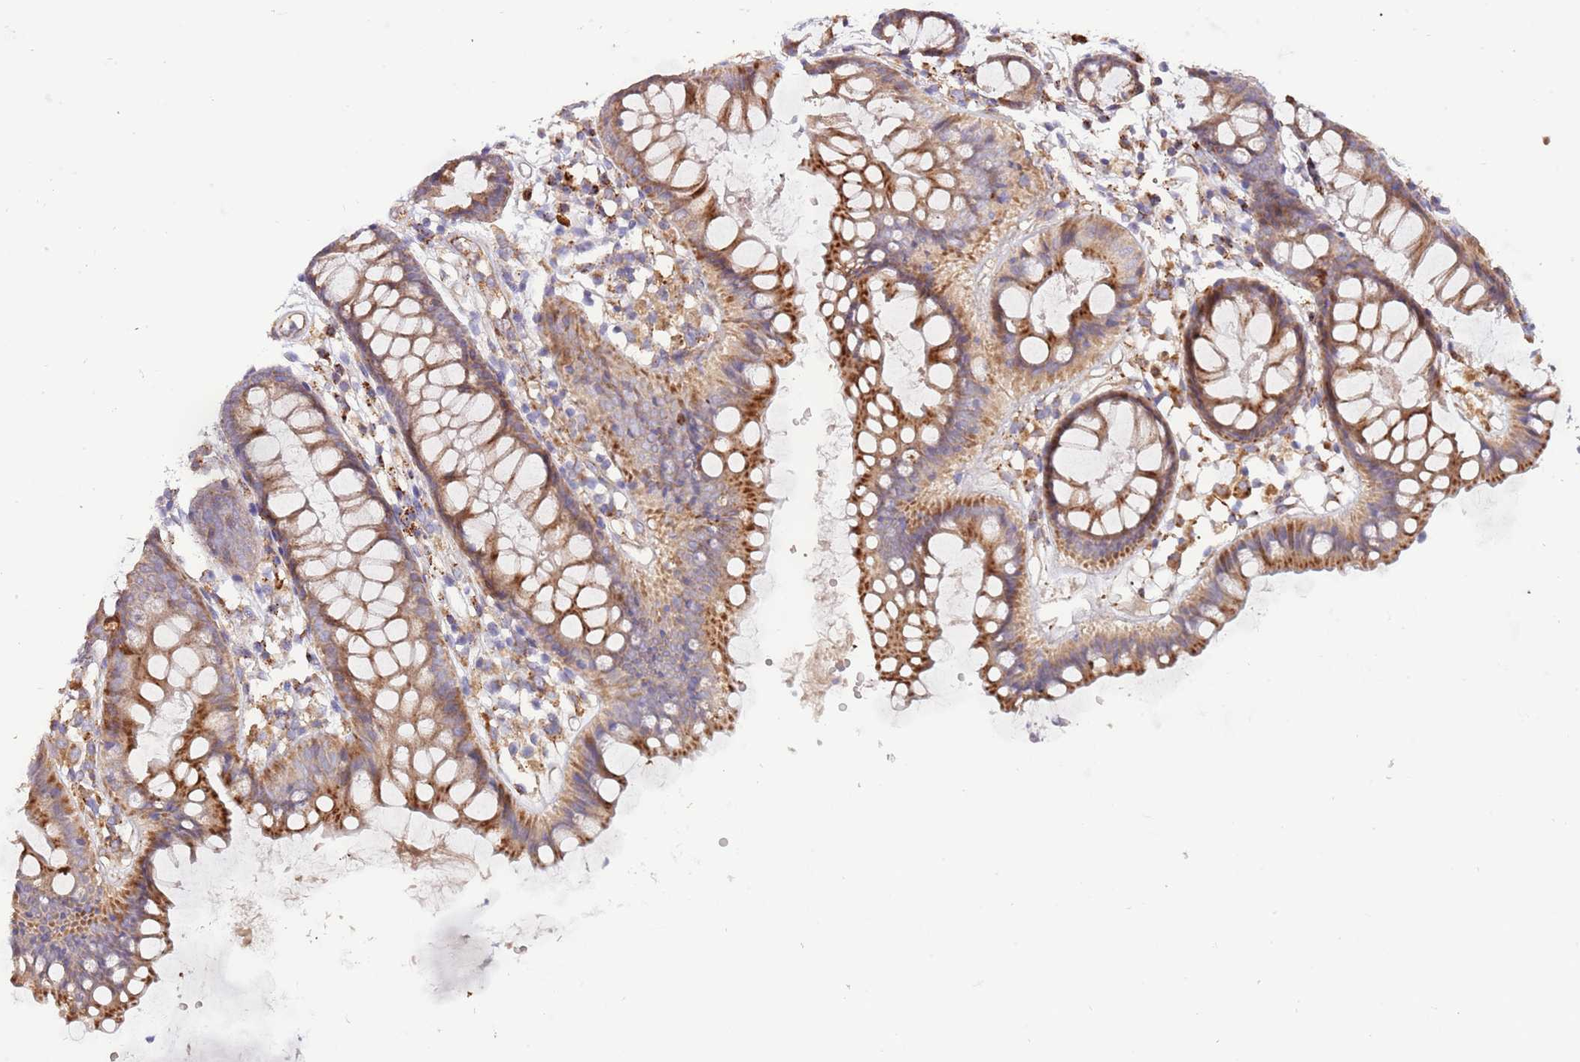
{"staining": {"intensity": "moderate", "quantity": ">75%", "location": "cytoplasmic/membranous"}, "tissue": "colon", "cell_type": "Endothelial cells", "image_type": "normal", "snomed": [{"axis": "morphology", "description": "Normal tissue, NOS"}, {"axis": "topography", "description": "Colon"}], "caption": "IHC histopathology image of normal colon: human colon stained using immunohistochemistry displays medium levels of moderate protein expression localized specifically in the cytoplasmic/membranous of endothelial cells, appearing as a cytoplasmic/membranous brown color.", "gene": "DOCK6", "patient": {"sex": "female", "age": 84}}